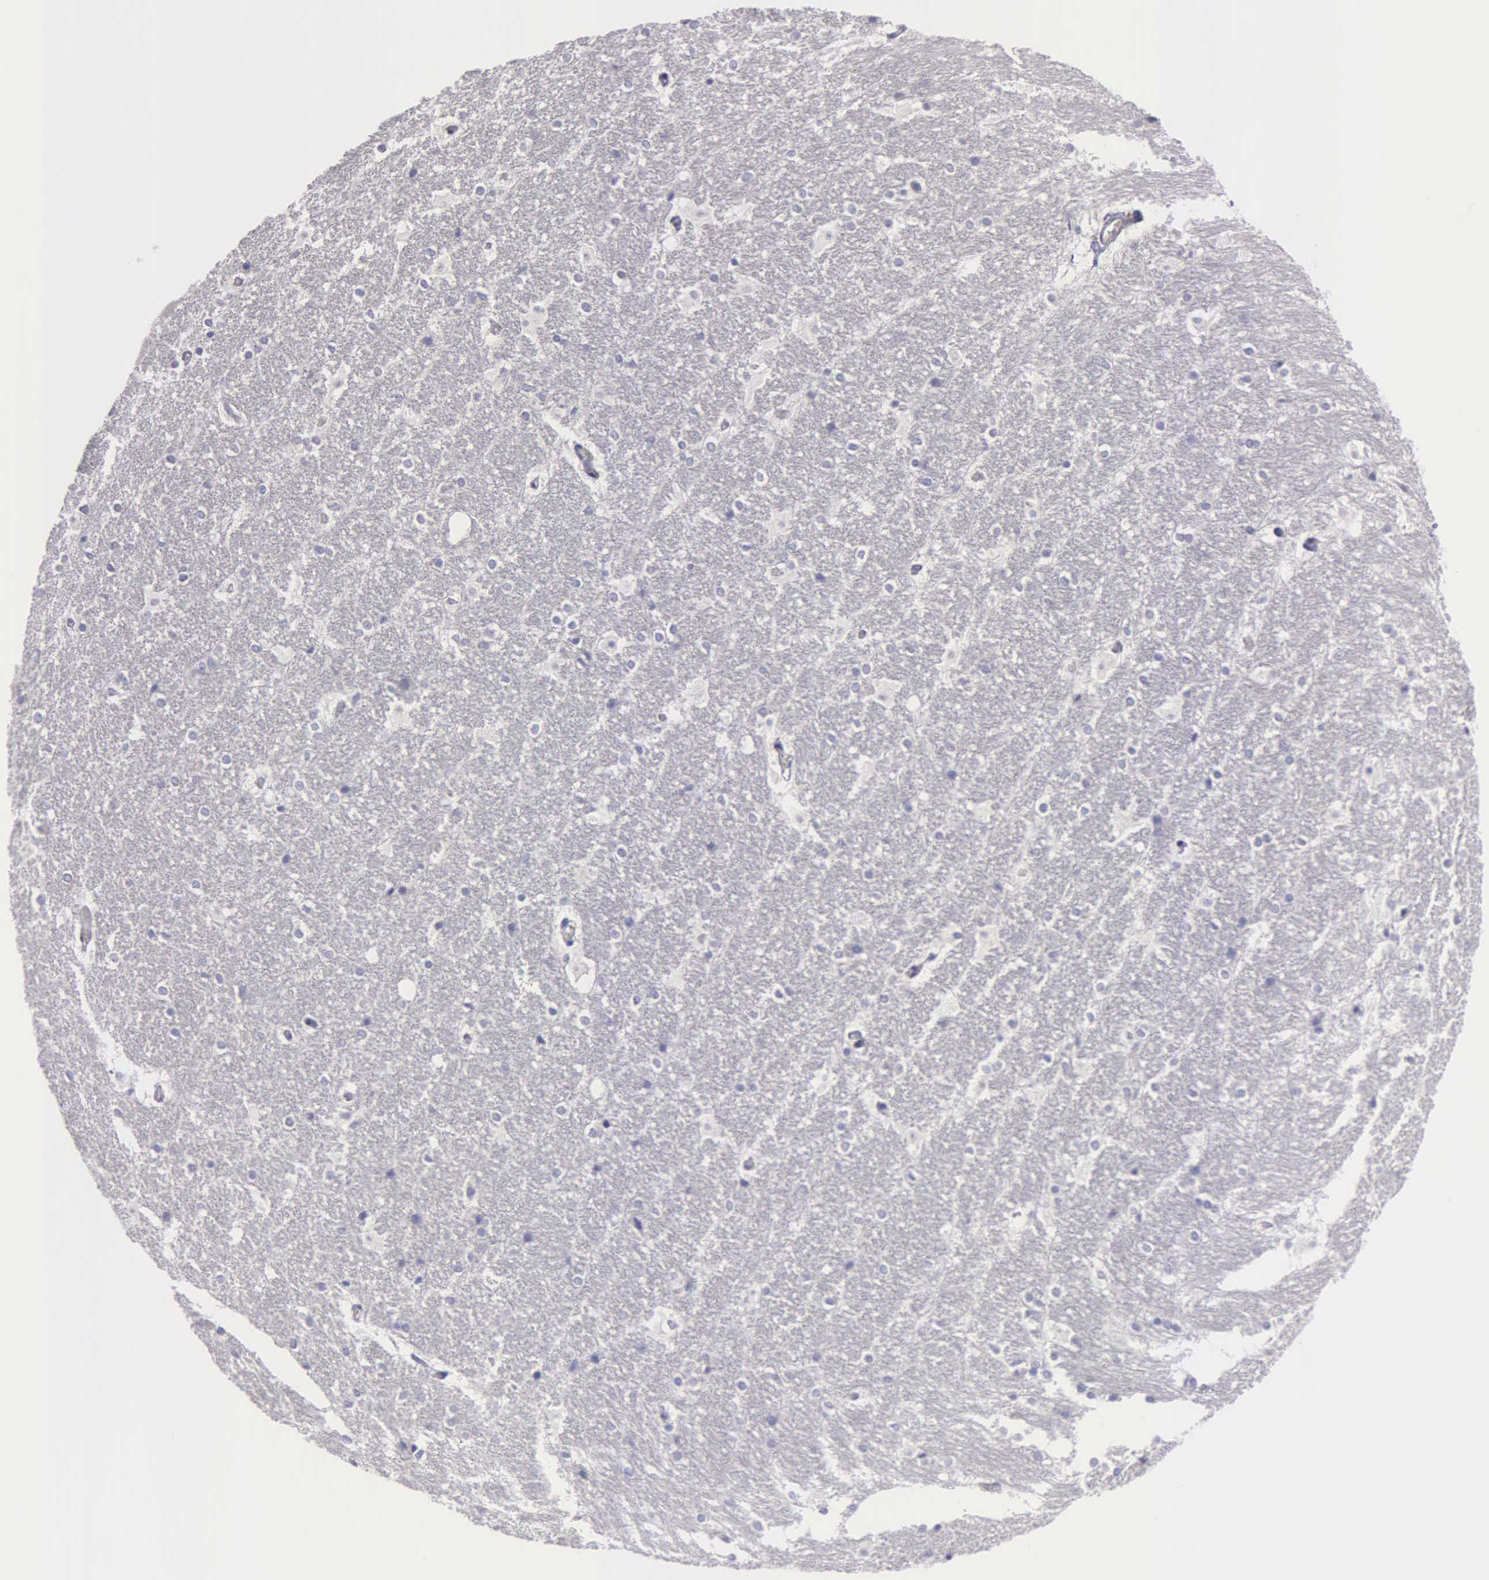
{"staining": {"intensity": "negative", "quantity": "none", "location": "none"}, "tissue": "hippocampus", "cell_type": "Glial cells", "image_type": "normal", "snomed": [{"axis": "morphology", "description": "Normal tissue, NOS"}, {"axis": "topography", "description": "Hippocampus"}], "caption": "Micrograph shows no significant protein expression in glial cells of benign hippocampus.", "gene": "TYRP1", "patient": {"sex": "female", "age": 19}}